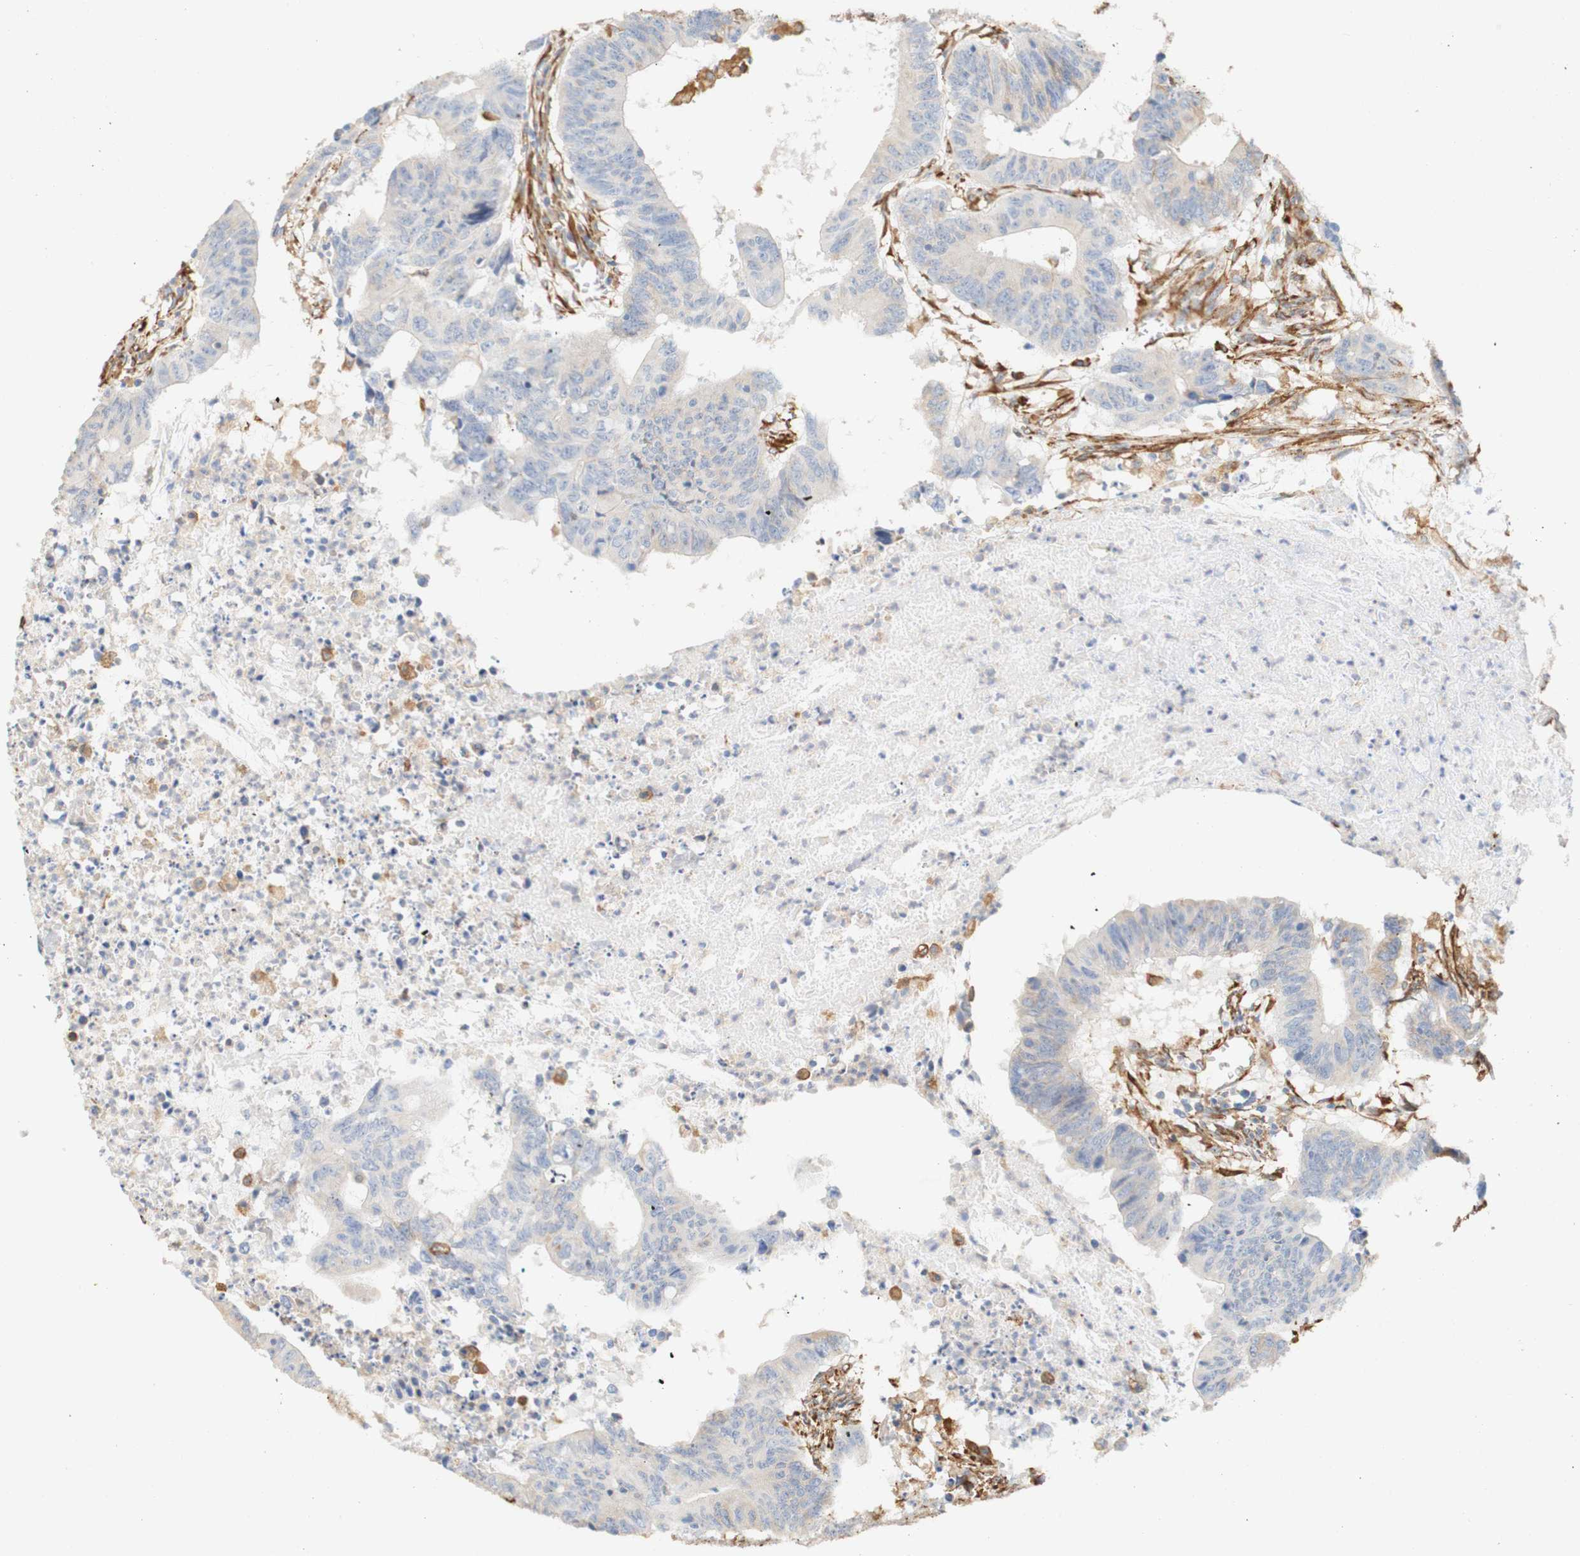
{"staining": {"intensity": "negative", "quantity": "none", "location": "none"}, "tissue": "colorectal cancer", "cell_type": "Tumor cells", "image_type": "cancer", "snomed": [{"axis": "morphology", "description": "Adenocarcinoma, NOS"}, {"axis": "topography", "description": "Colon"}], "caption": "DAB (3,3'-diaminobenzidine) immunohistochemical staining of human colorectal adenocarcinoma exhibits no significant expression in tumor cells.", "gene": "EIF2AK4", "patient": {"sex": "male", "age": 45}}